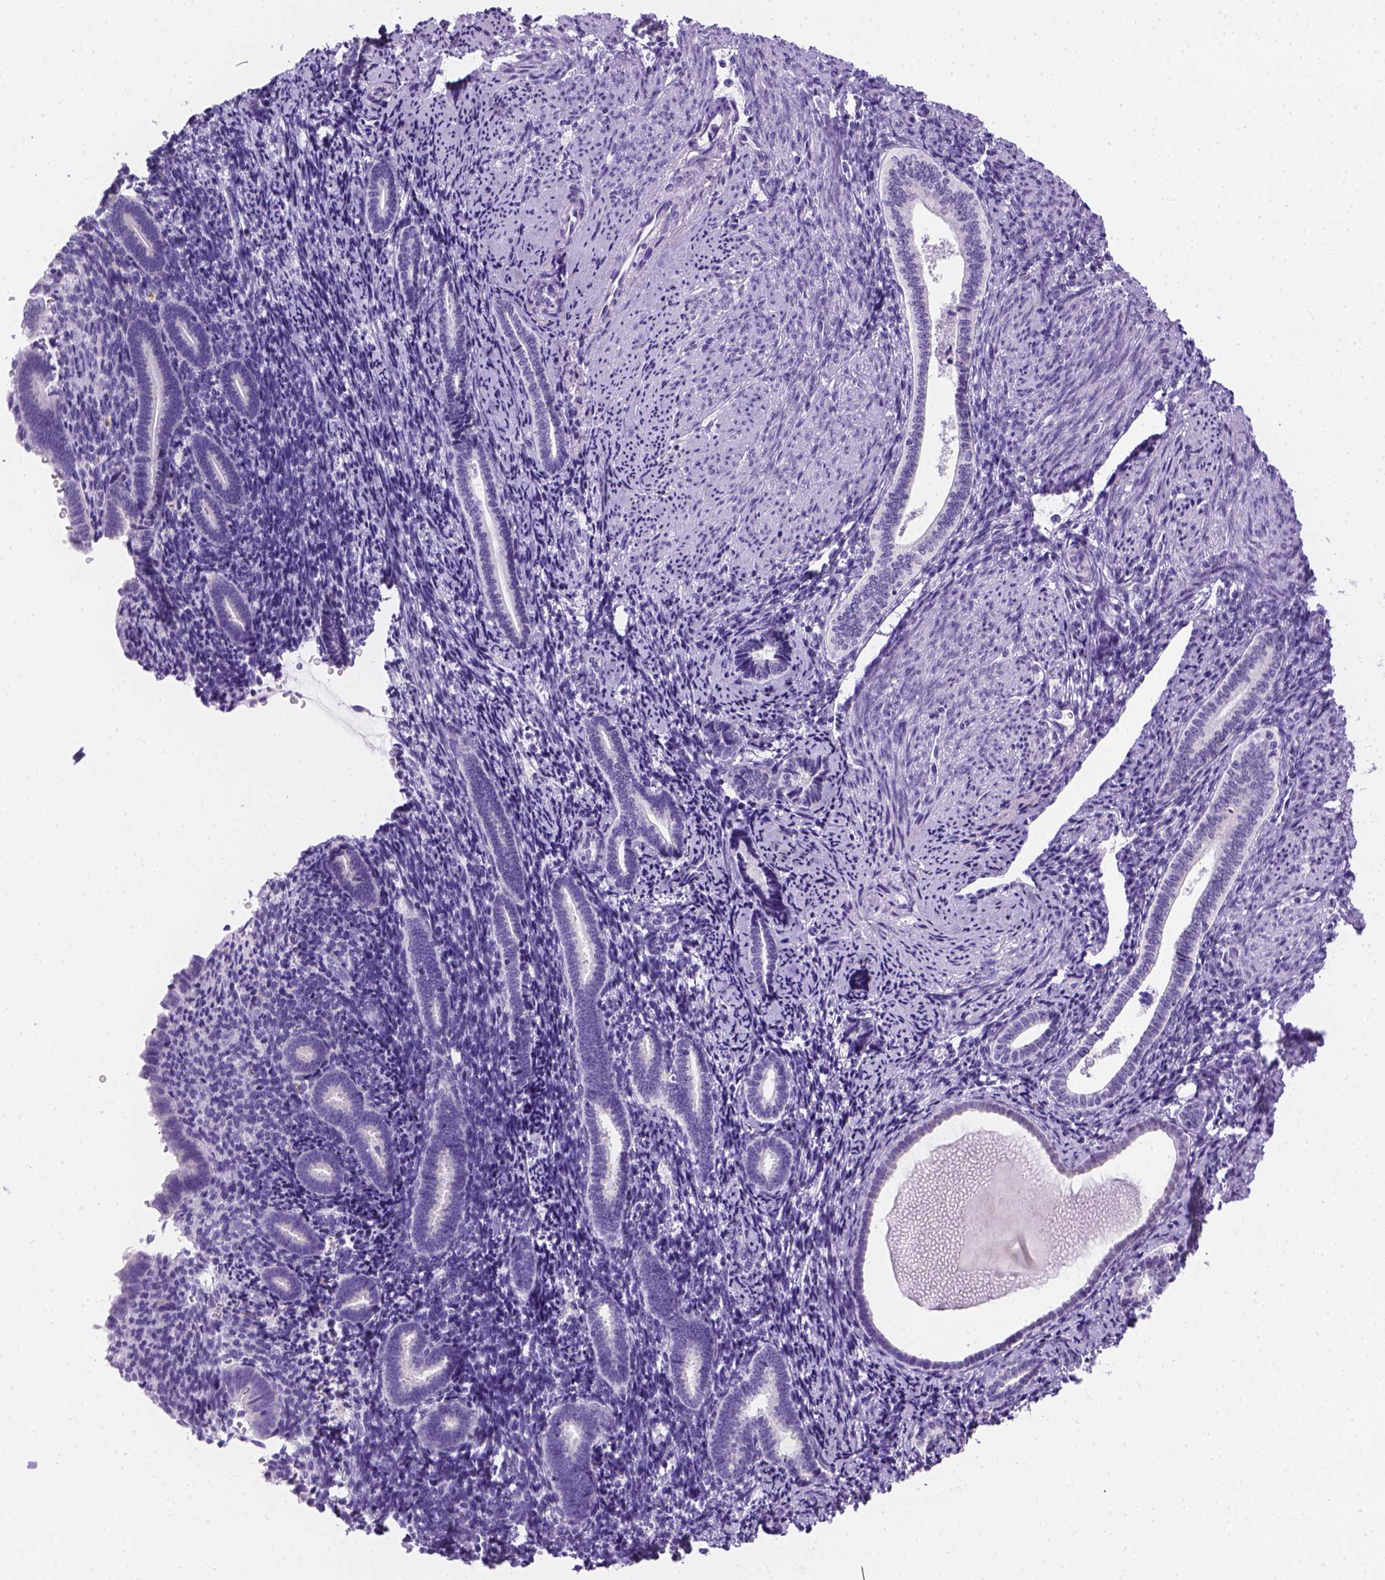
{"staining": {"intensity": "negative", "quantity": "none", "location": "none"}, "tissue": "endometrium", "cell_type": "Cells in endometrial stroma", "image_type": "normal", "snomed": [{"axis": "morphology", "description": "Normal tissue, NOS"}, {"axis": "topography", "description": "Endometrium"}], "caption": "DAB (3,3'-diaminobenzidine) immunohistochemical staining of normal endometrium exhibits no significant expression in cells in endometrial stroma. The staining was performed using DAB to visualize the protein expression in brown, while the nuclei were stained in blue with hematoxylin (Magnification: 20x).", "gene": "TMEM38A", "patient": {"sex": "female", "age": 57}}